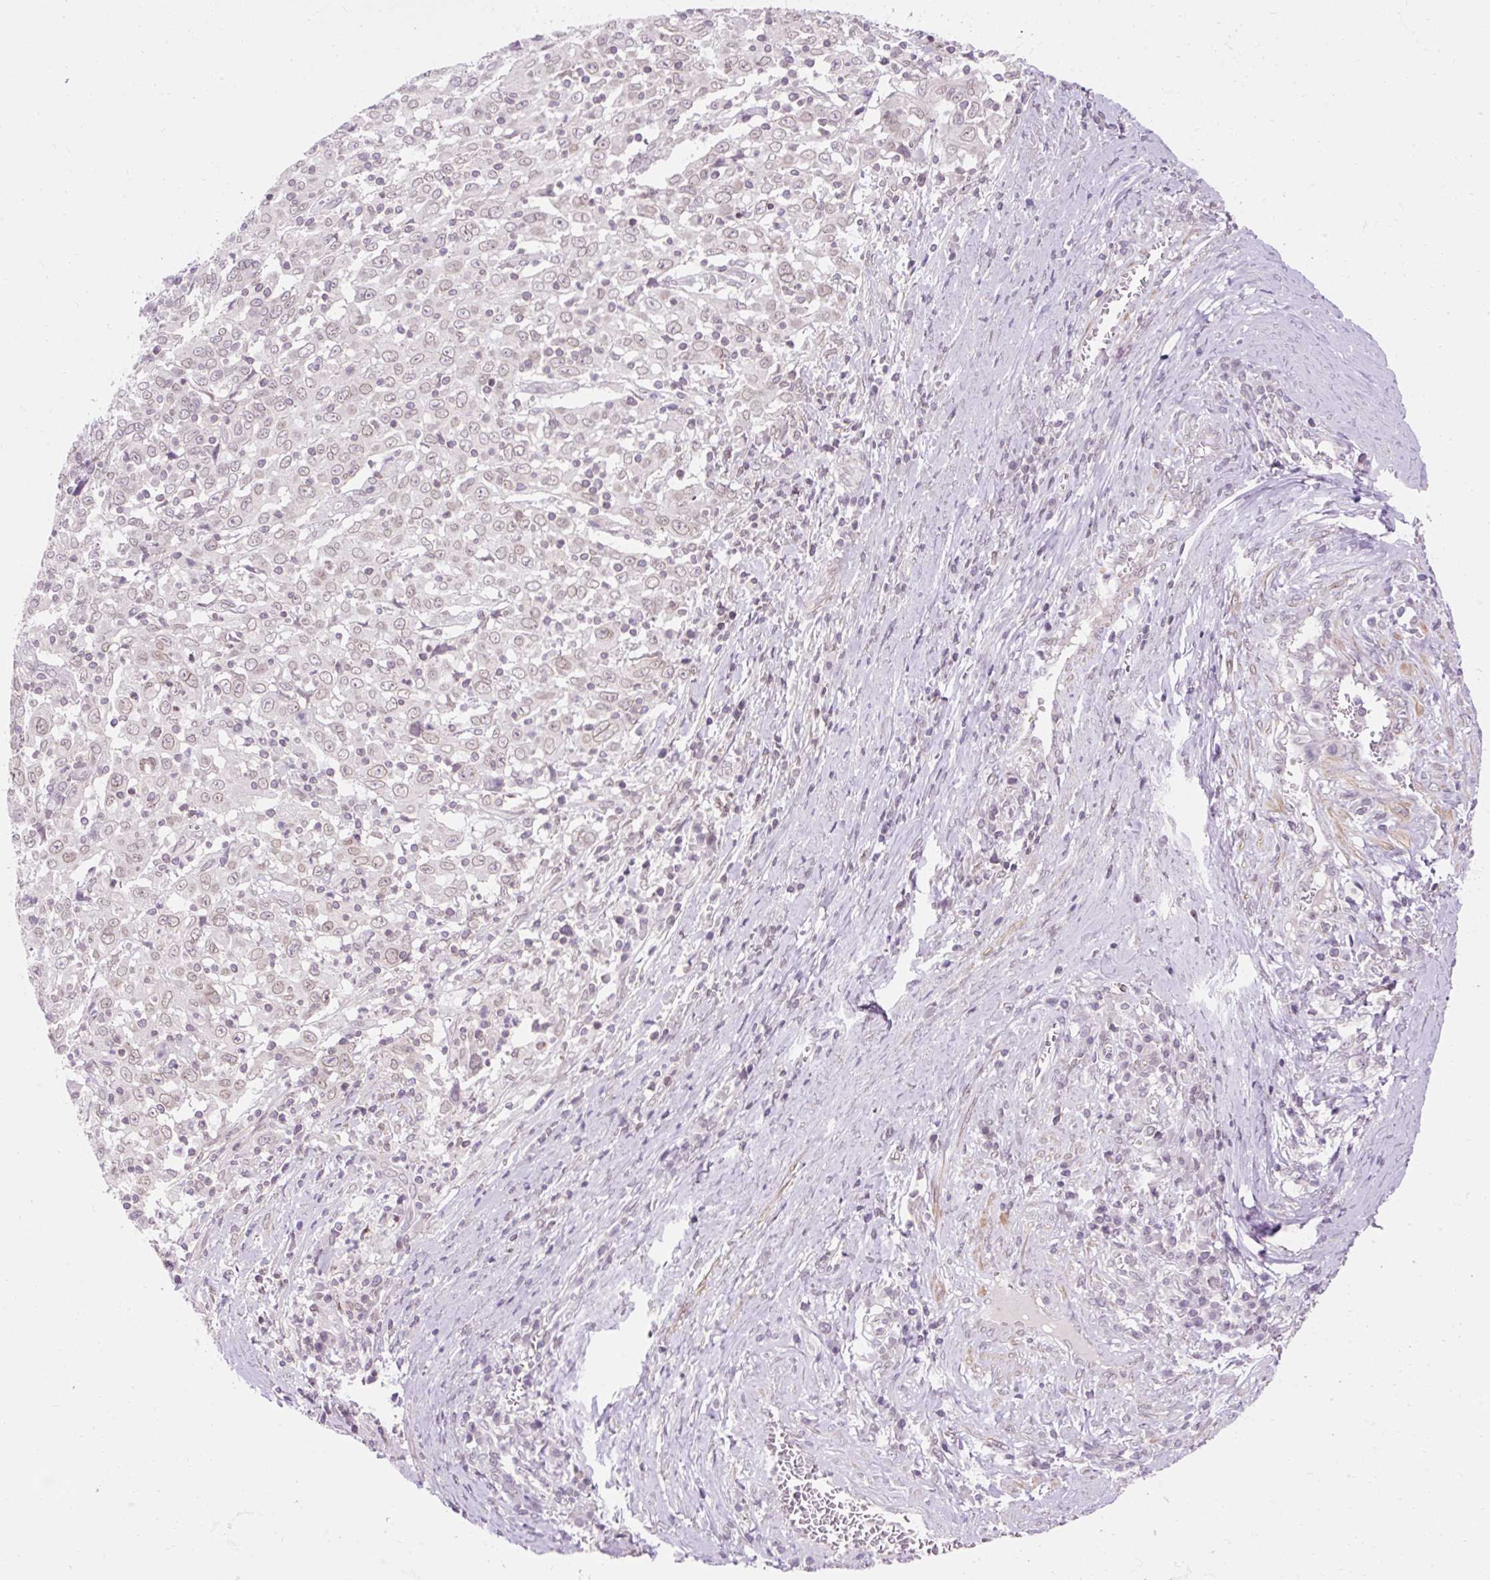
{"staining": {"intensity": "weak", "quantity": ">75%", "location": "cytoplasmic/membranous,nuclear"}, "tissue": "cervical cancer", "cell_type": "Tumor cells", "image_type": "cancer", "snomed": [{"axis": "morphology", "description": "Squamous cell carcinoma, NOS"}, {"axis": "topography", "description": "Cervix"}], "caption": "Cervical cancer (squamous cell carcinoma) stained for a protein (brown) shows weak cytoplasmic/membranous and nuclear positive expression in approximately >75% of tumor cells.", "gene": "ZNF610", "patient": {"sex": "female", "age": 46}}